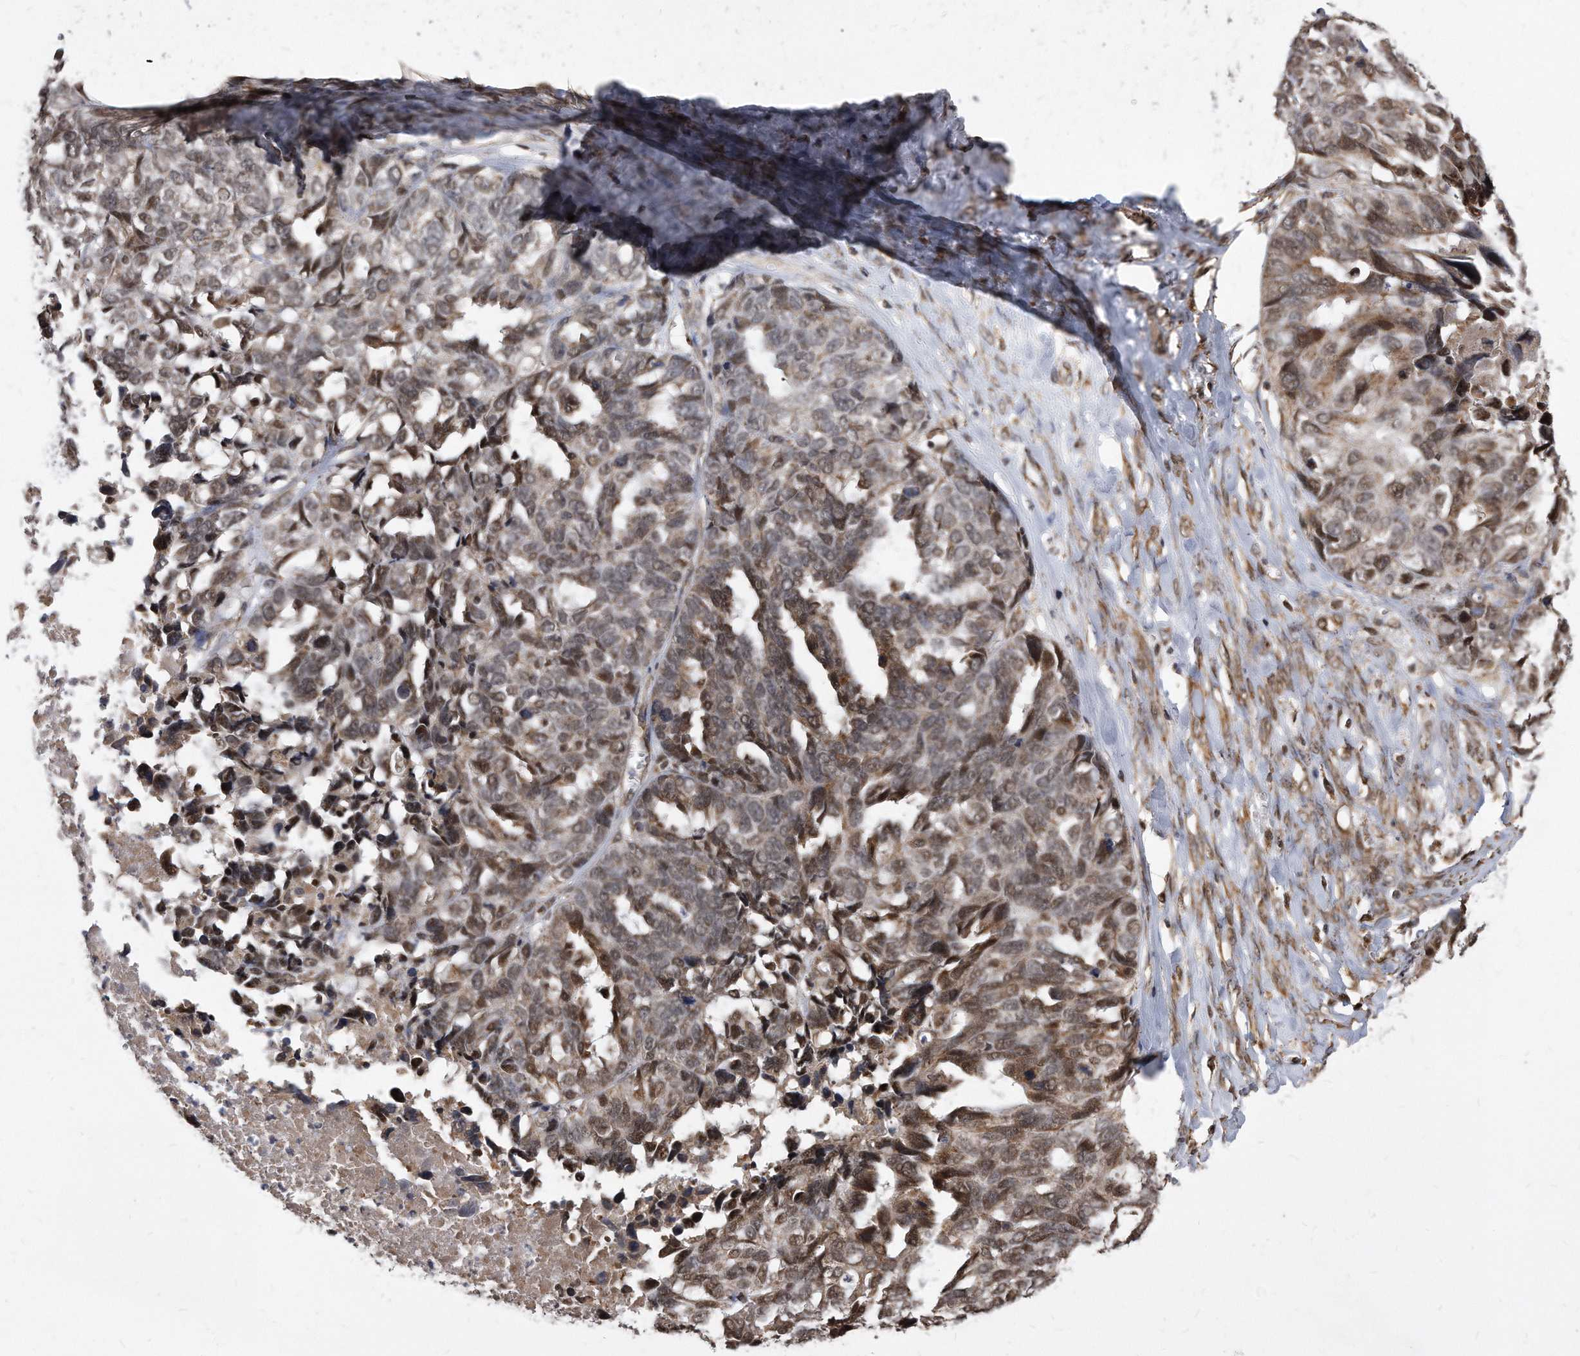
{"staining": {"intensity": "moderate", "quantity": ">75%", "location": "cytoplasmic/membranous,nuclear"}, "tissue": "ovarian cancer", "cell_type": "Tumor cells", "image_type": "cancer", "snomed": [{"axis": "morphology", "description": "Cystadenocarcinoma, serous, NOS"}, {"axis": "topography", "description": "Ovary"}], "caption": "Immunohistochemistry (IHC) staining of ovarian serous cystadenocarcinoma, which reveals medium levels of moderate cytoplasmic/membranous and nuclear expression in about >75% of tumor cells indicating moderate cytoplasmic/membranous and nuclear protein positivity. The staining was performed using DAB (3,3'-diaminobenzidine) (brown) for protein detection and nuclei were counterstained in hematoxylin (blue).", "gene": "DUSP22", "patient": {"sex": "female", "age": 79}}